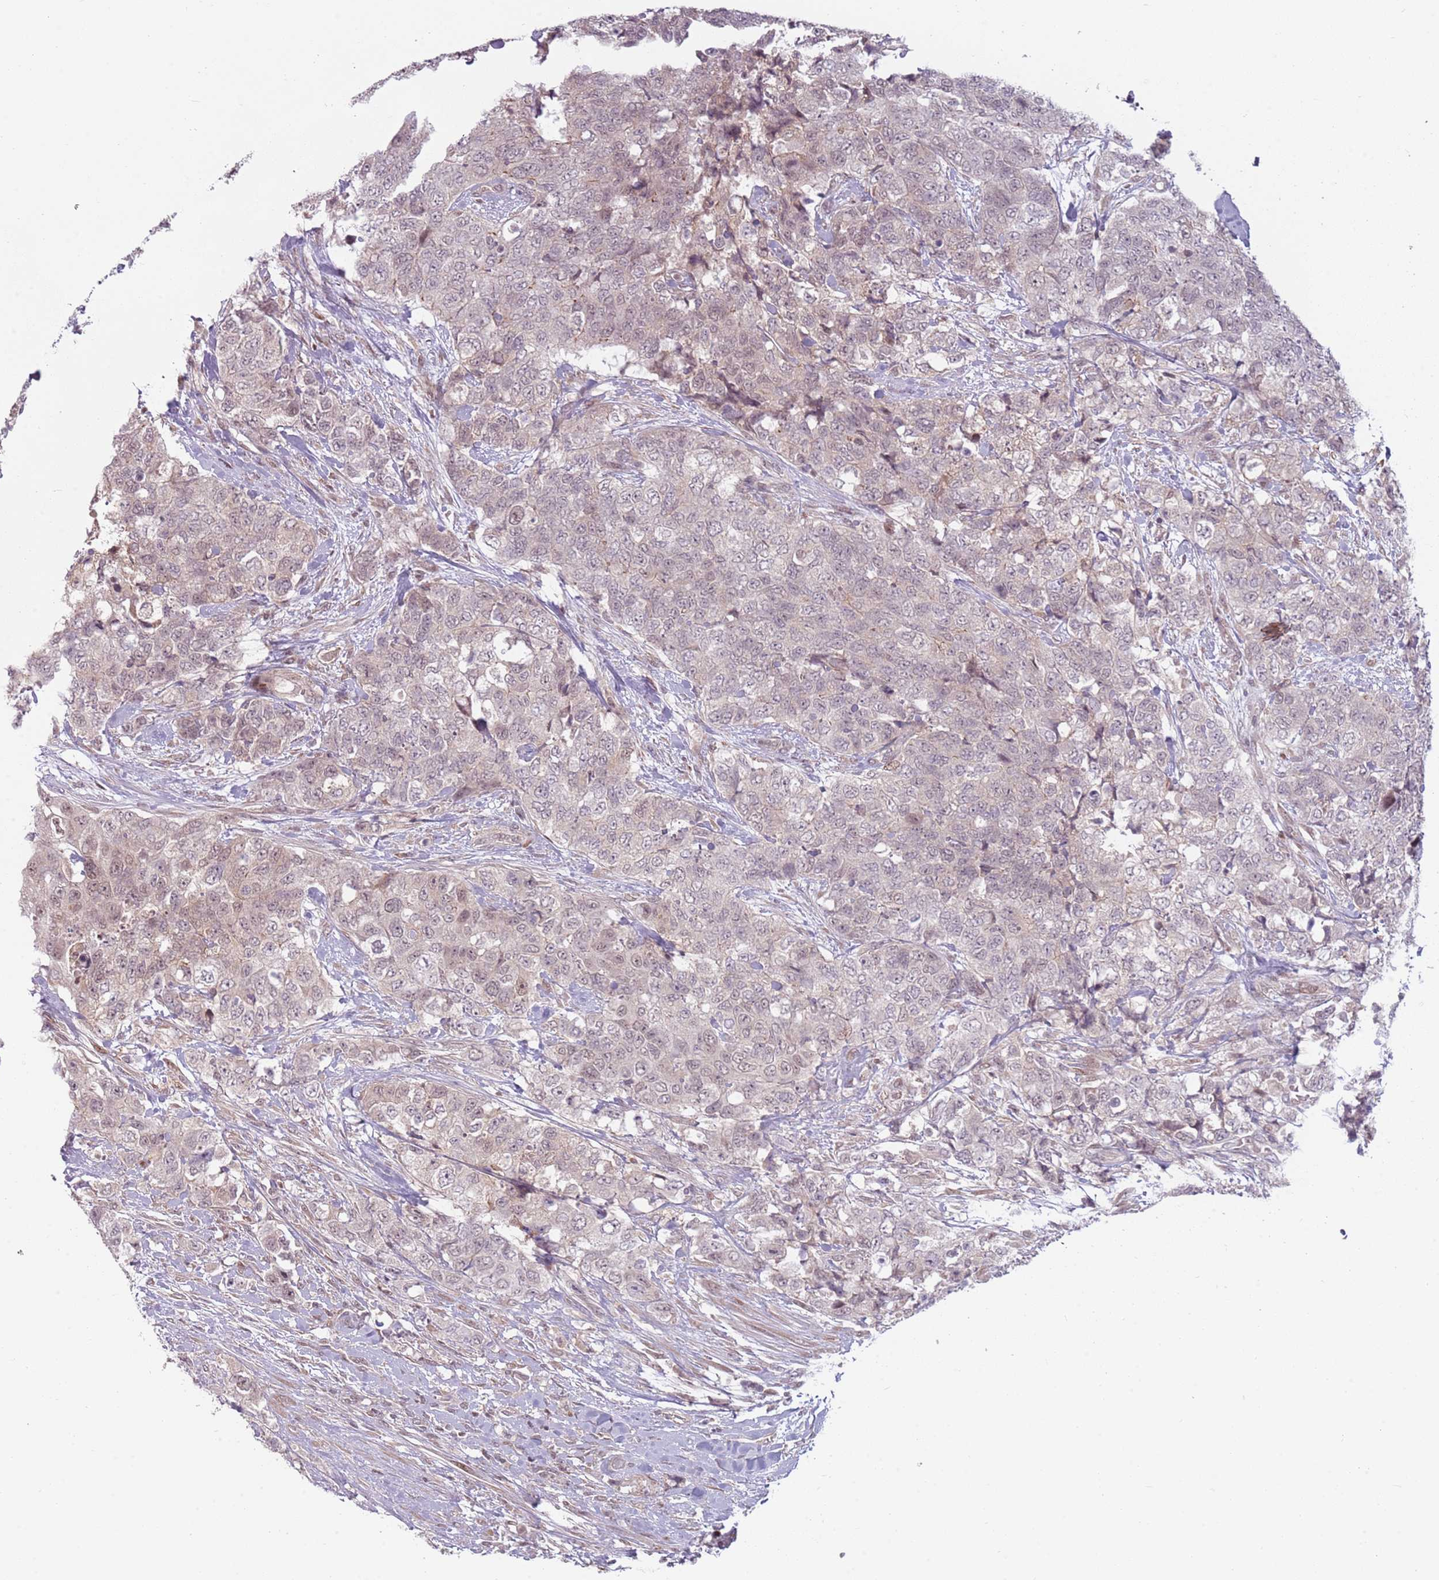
{"staining": {"intensity": "negative", "quantity": "none", "location": "none"}, "tissue": "urothelial cancer", "cell_type": "Tumor cells", "image_type": "cancer", "snomed": [{"axis": "morphology", "description": "Urothelial carcinoma, High grade"}, {"axis": "topography", "description": "Urinary bladder"}], "caption": "A high-resolution image shows immunohistochemistry staining of urothelial carcinoma (high-grade), which demonstrates no significant staining in tumor cells. Nuclei are stained in blue.", "gene": "ADGRG1", "patient": {"sex": "female", "age": 78}}